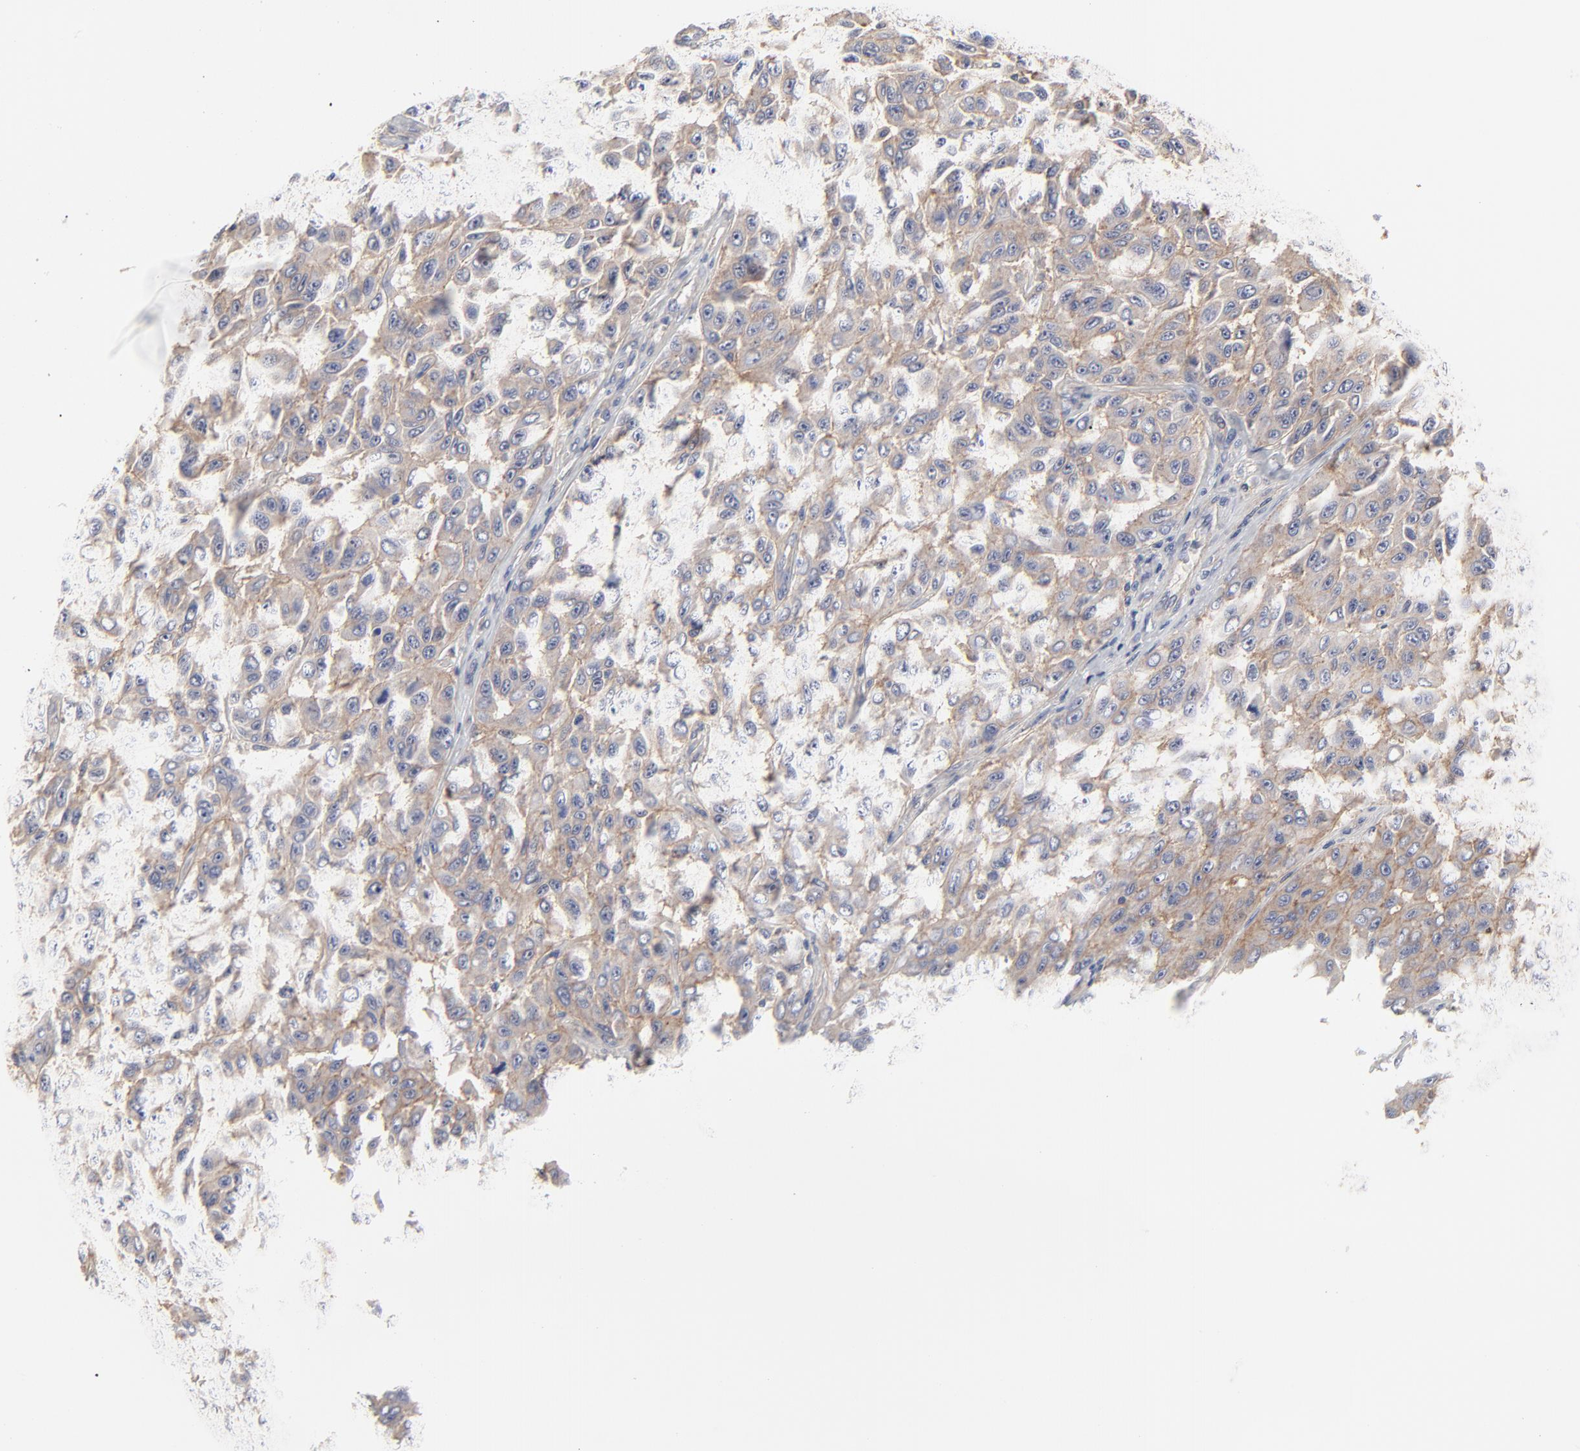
{"staining": {"intensity": "moderate", "quantity": ">75%", "location": "cytoplasmic/membranous"}, "tissue": "melanoma", "cell_type": "Tumor cells", "image_type": "cancer", "snomed": [{"axis": "morphology", "description": "Malignant melanoma, NOS"}, {"axis": "topography", "description": "Skin"}], "caption": "A medium amount of moderate cytoplasmic/membranous expression is seen in approximately >75% of tumor cells in malignant melanoma tissue.", "gene": "SLC16A1", "patient": {"sex": "male", "age": 30}}